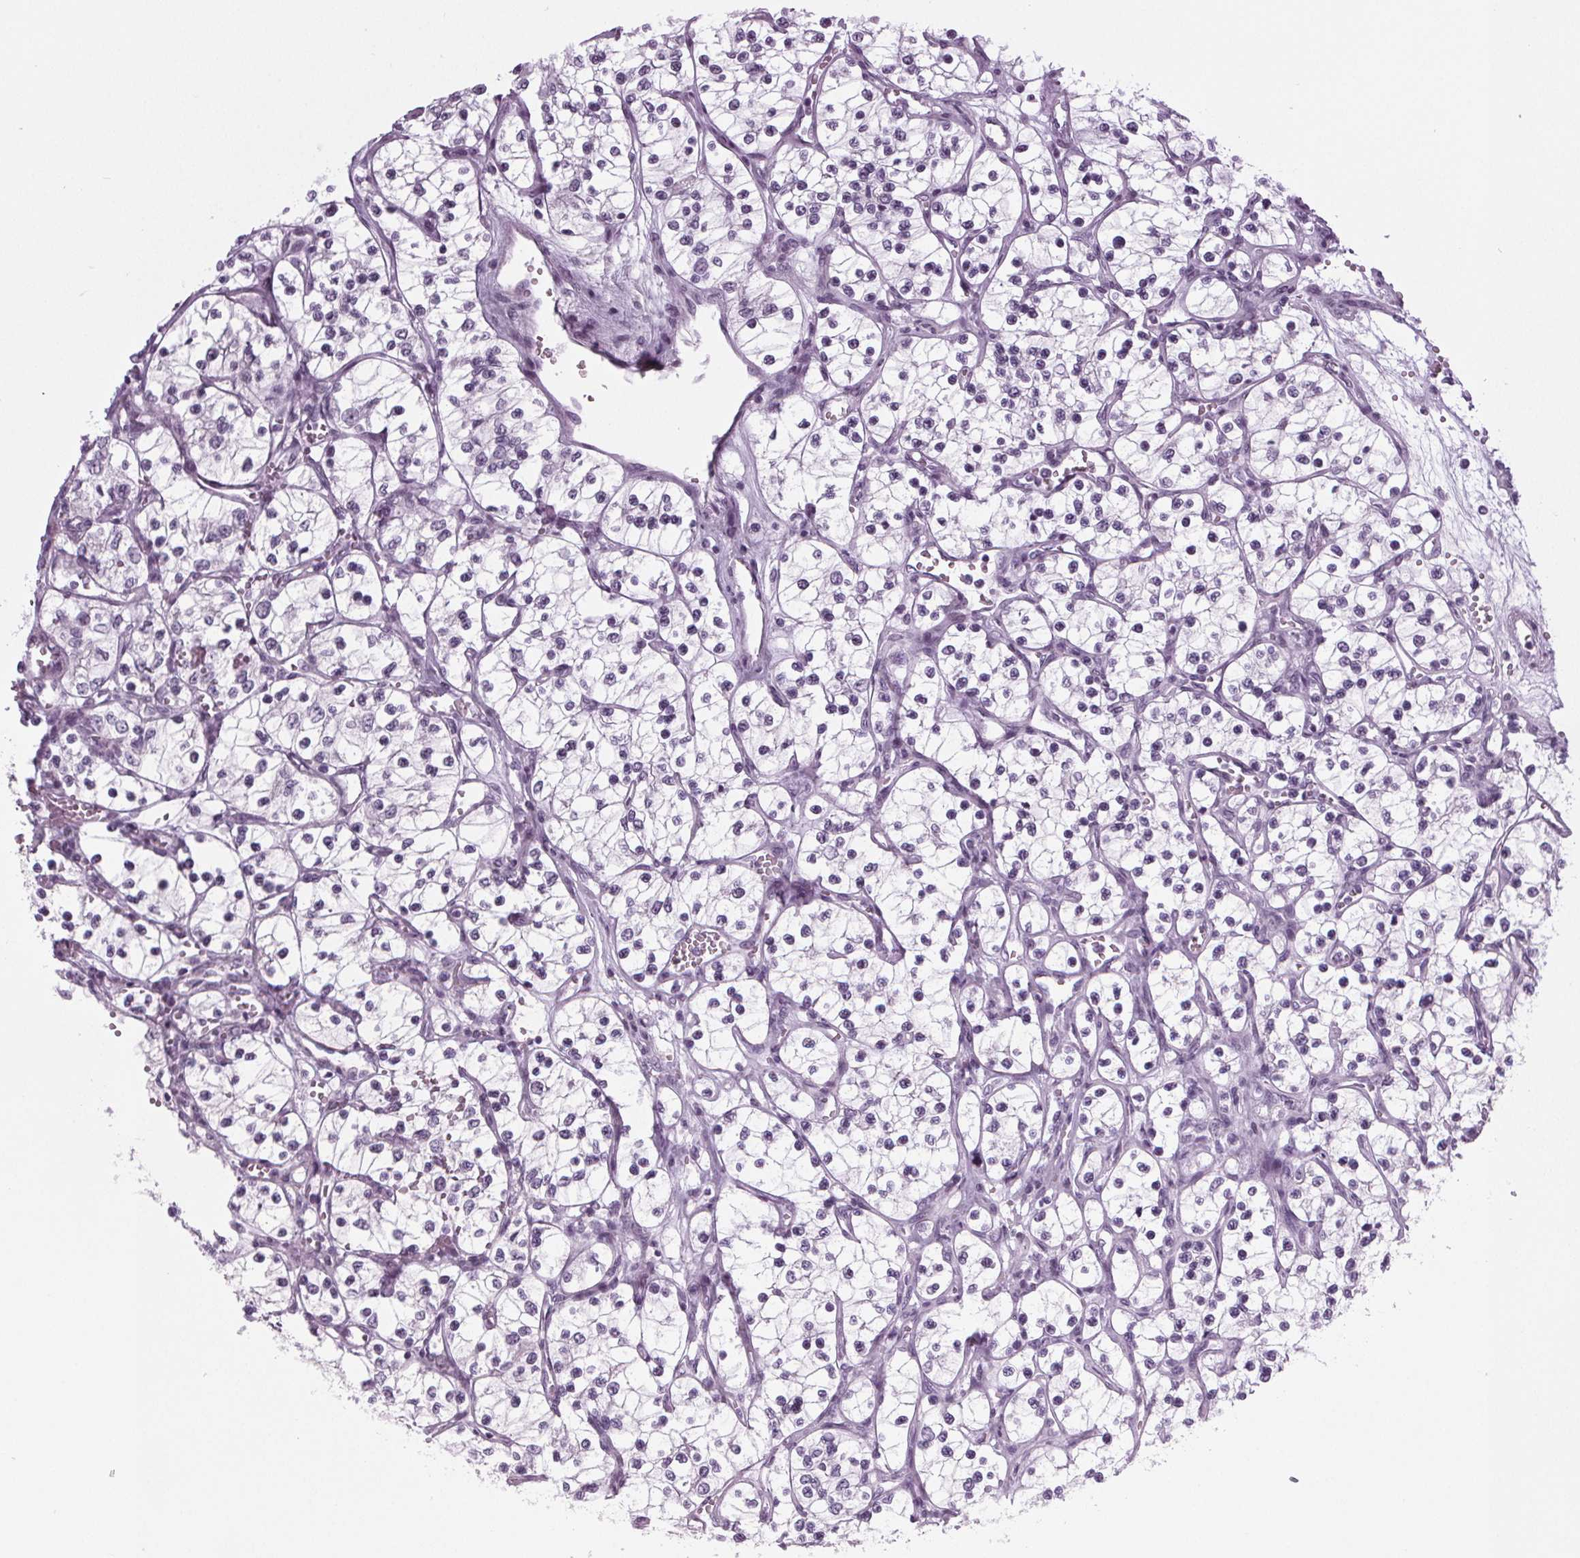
{"staining": {"intensity": "negative", "quantity": "none", "location": "none"}, "tissue": "renal cancer", "cell_type": "Tumor cells", "image_type": "cancer", "snomed": [{"axis": "morphology", "description": "Adenocarcinoma, NOS"}, {"axis": "topography", "description": "Kidney"}], "caption": "DAB (3,3'-diaminobenzidine) immunohistochemical staining of renal cancer (adenocarcinoma) displays no significant positivity in tumor cells. (Brightfield microscopy of DAB IHC at high magnification).", "gene": "IGF2BP1", "patient": {"sex": "female", "age": 69}}